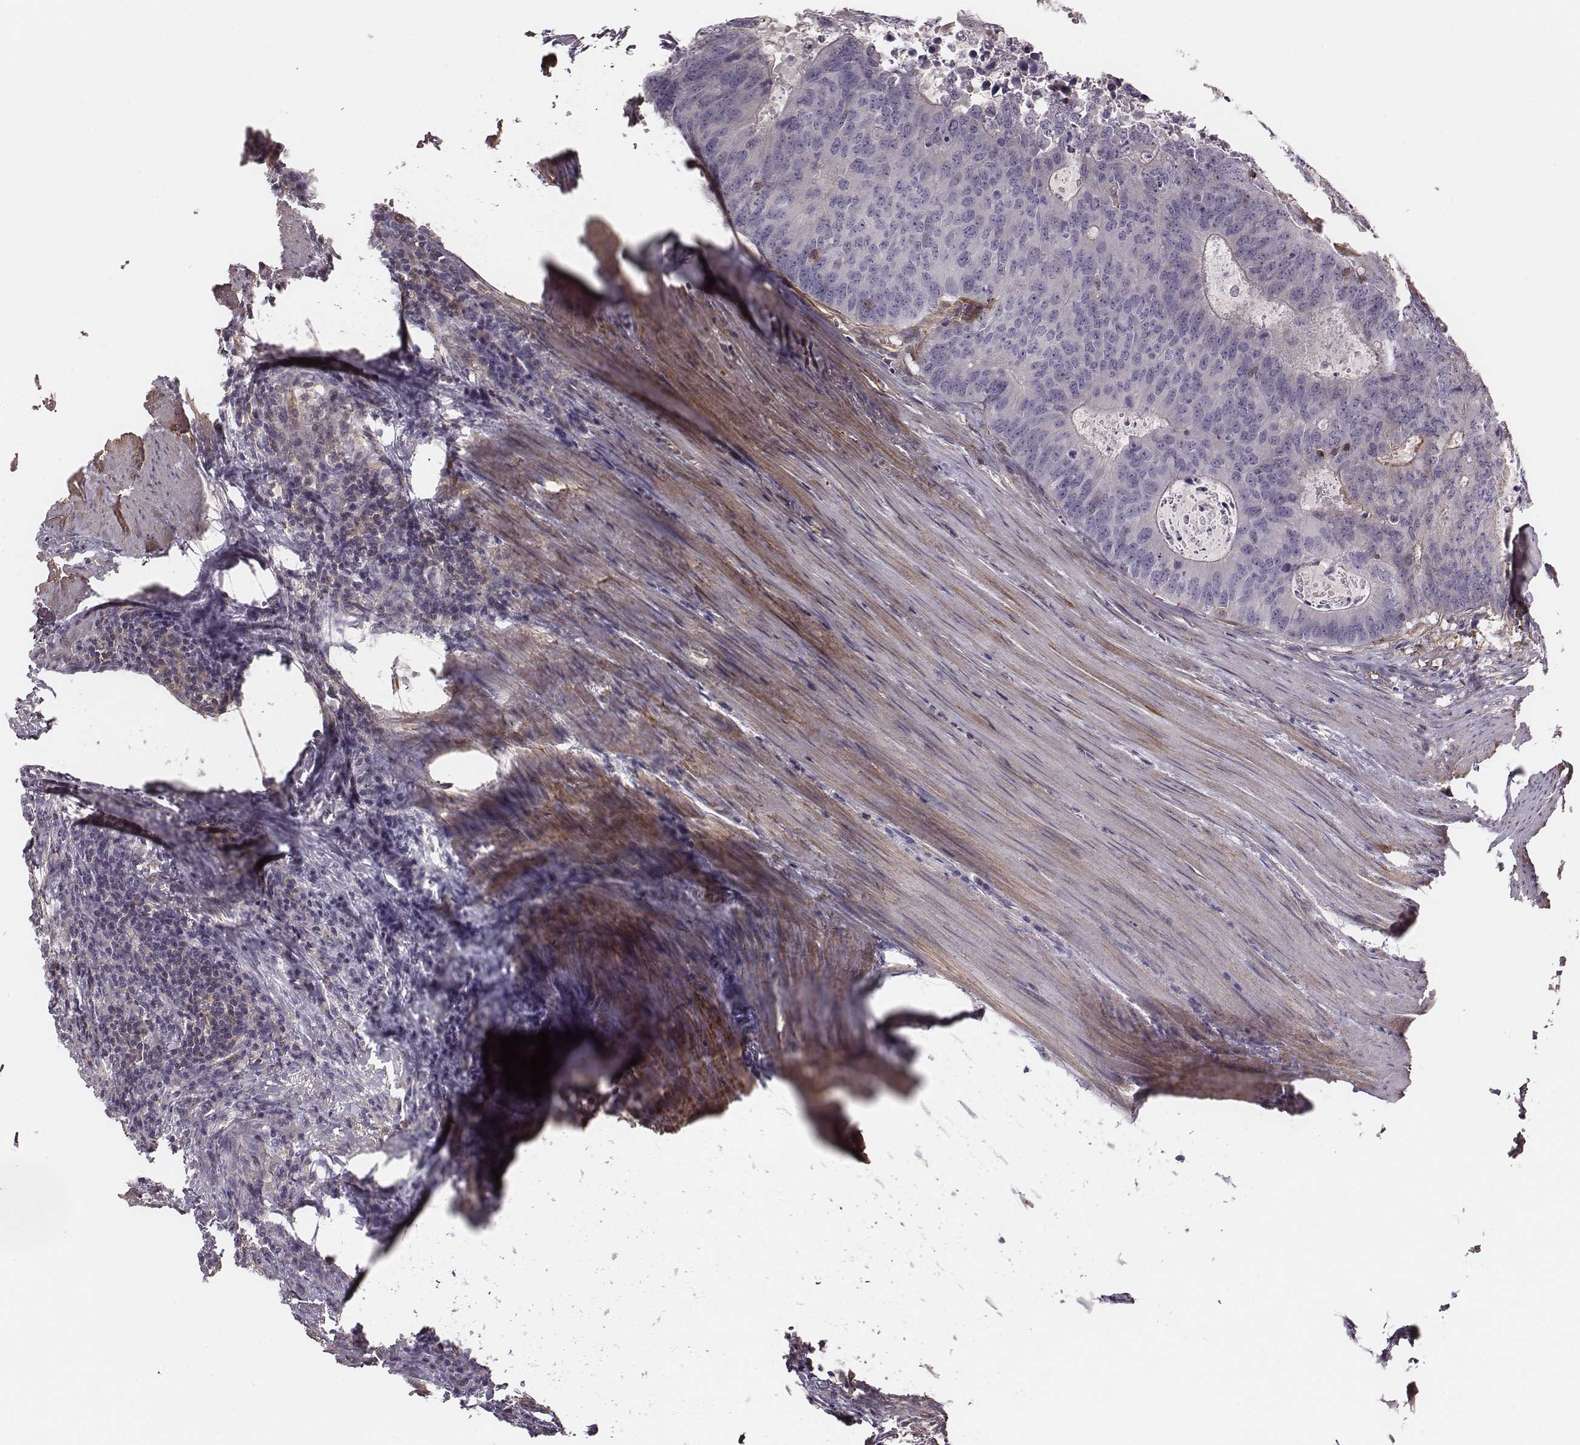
{"staining": {"intensity": "negative", "quantity": "none", "location": "none"}, "tissue": "colorectal cancer", "cell_type": "Tumor cells", "image_type": "cancer", "snomed": [{"axis": "morphology", "description": "Adenocarcinoma, NOS"}, {"axis": "topography", "description": "Colon"}], "caption": "Adenocarcinoma (colorectal) was stained to show a protein in brown. There is no significant staining in tumor cells.", "gene": "ZYX", "patient": {"sex": "male", "age": 67}}